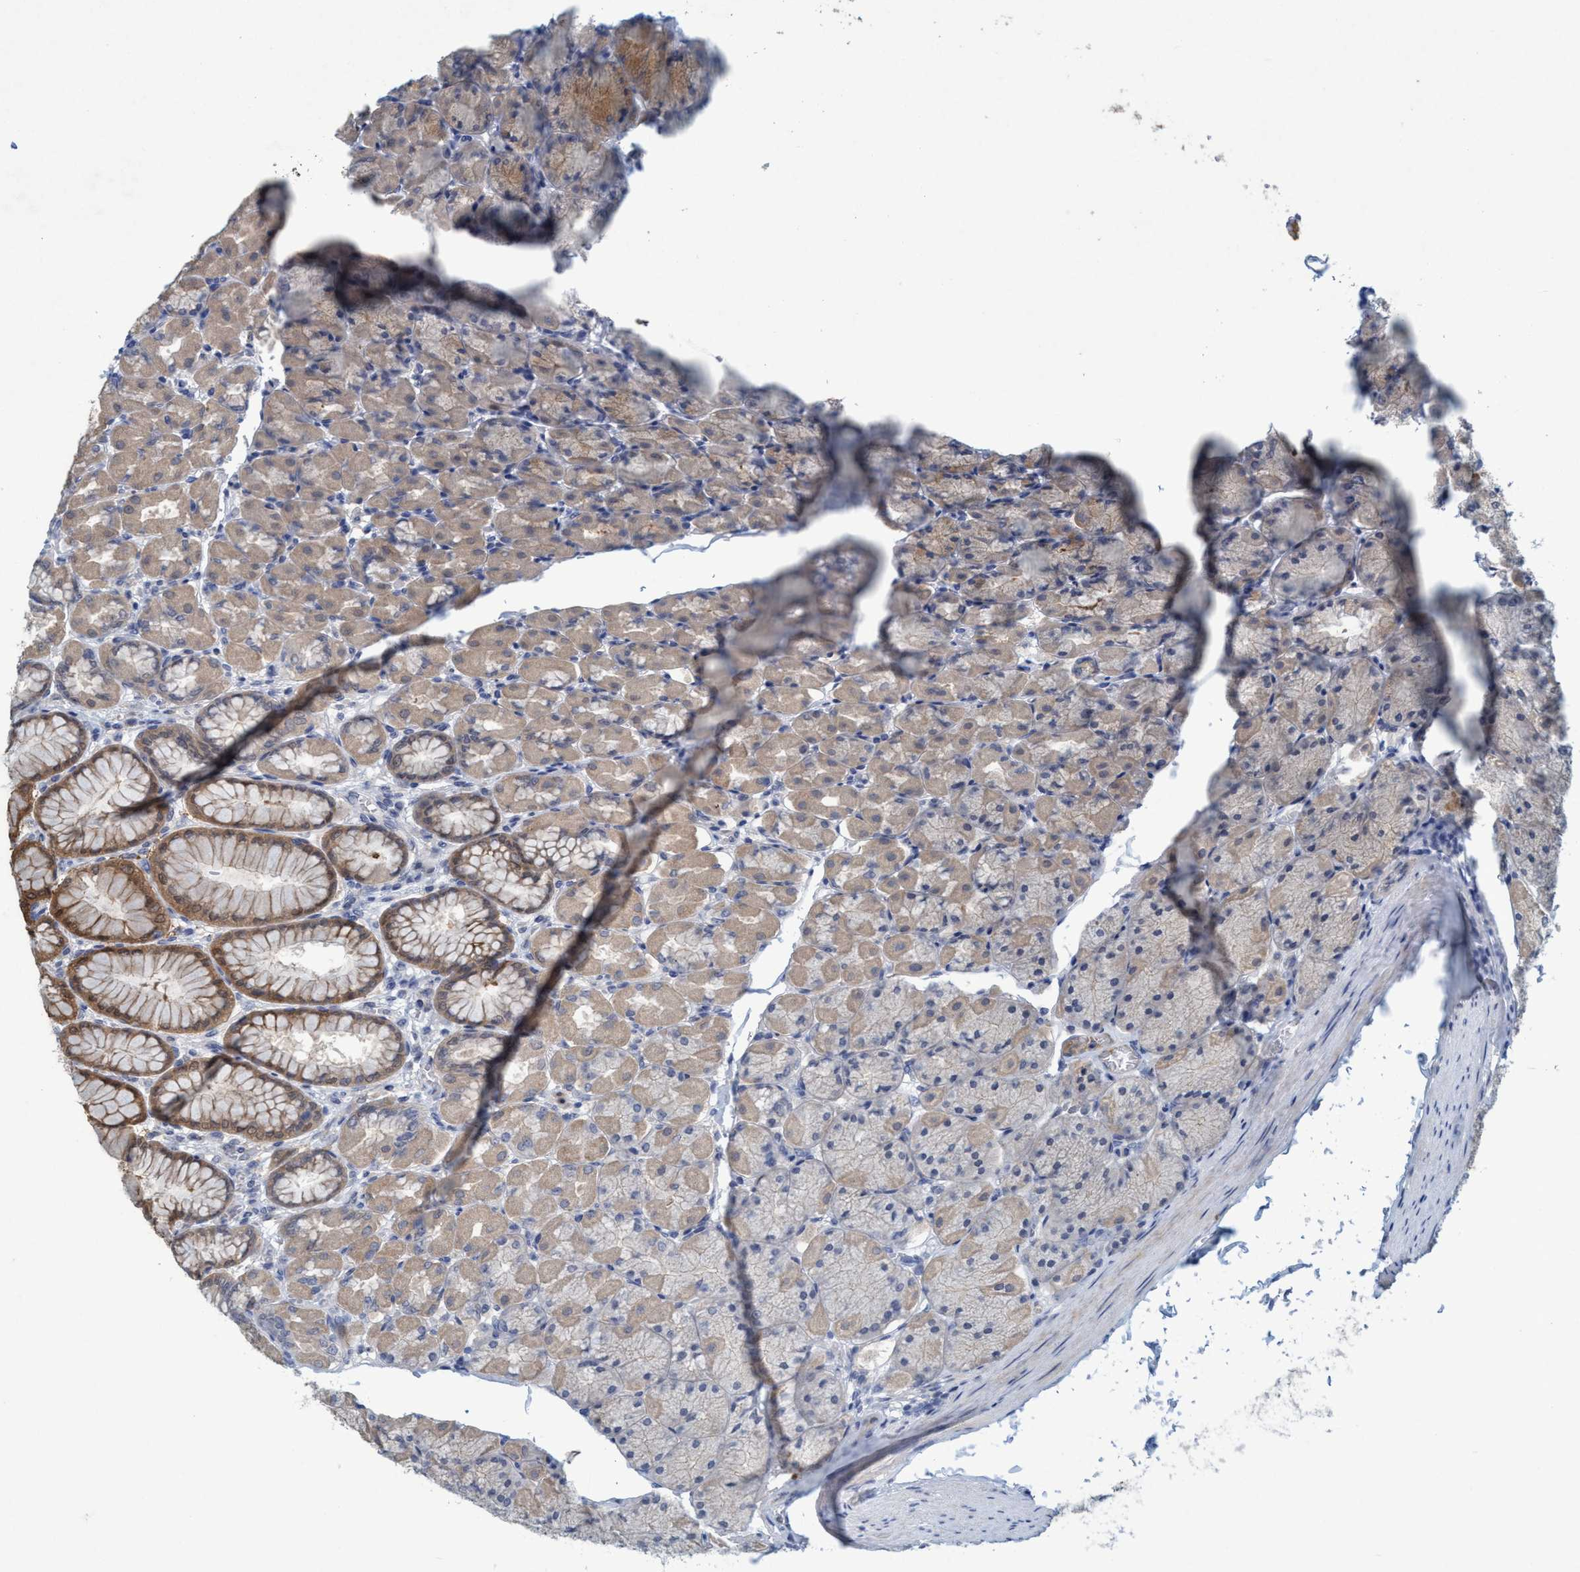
{"staining": {"intensity": "moderate", "quantity": "<25%", "location": "cytoplasmic/membranous"}, "tissue": "stomach", "cell_type": "Glandular cells", "image_type": "normal", "snomed": [{"axis": "morphology", "description": "Normal tissue, NOS"}, {"axis": "topography", "description": "Stomach, upper"}], "caption": "The micrograph displays a brown stain indicating the presence of a protein in the cytoplasmic/membranous of glandular cells in stomach. (IHC, brightfield microscopy, high magnification).", "gene": "RNF208", "patient": {"sex": "female", "age": 56}}